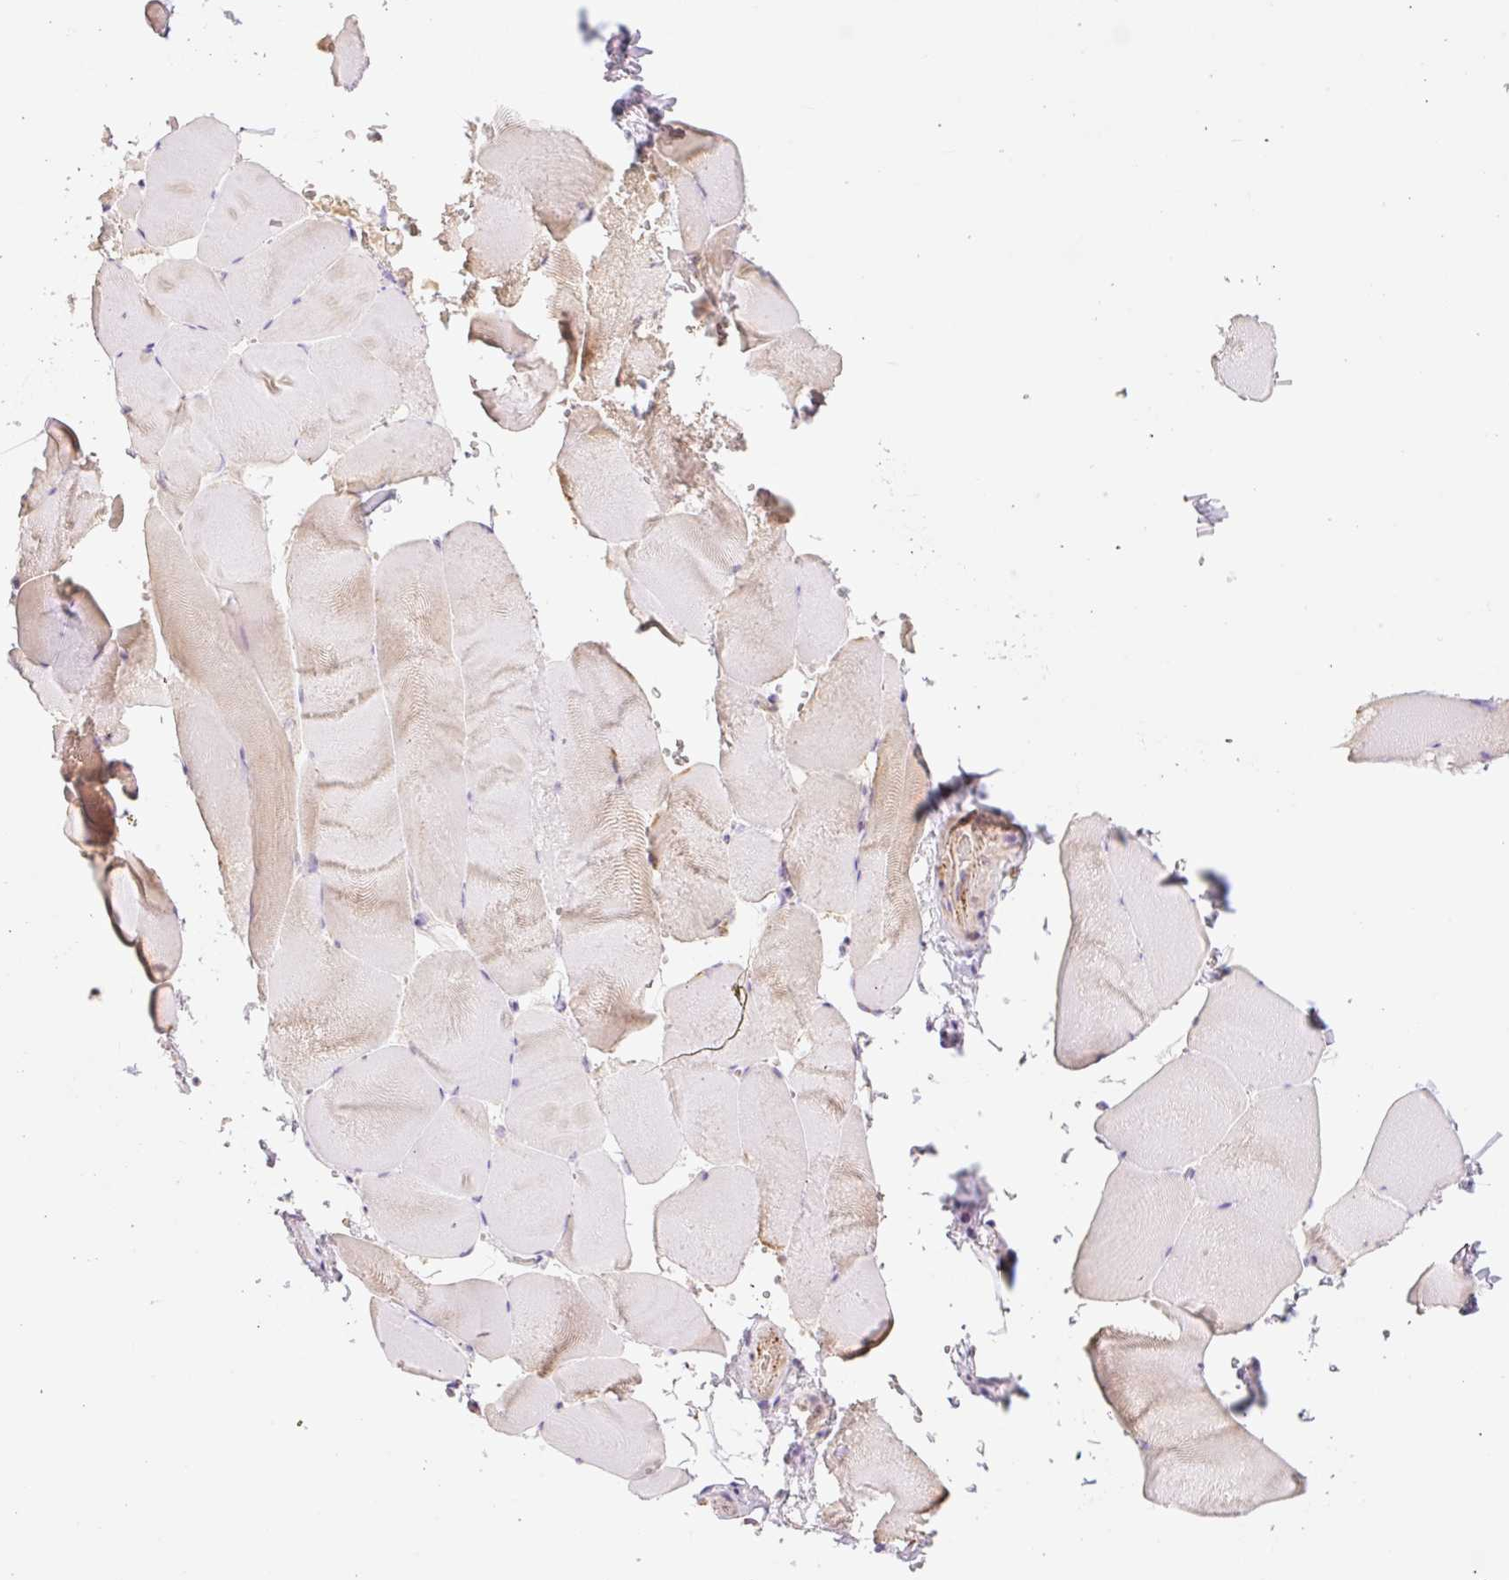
{"staining": {"intensity": "moderate", "quantity": "<25%", "location": "cytoplasmic/membranous"}, "tissue": "skeletal muscle", "cell_type": "Myocytes", "image_type": "normal", "snomed": [{"axis": "morphology", "description": "Normal tissue, NOS"}, {"axis": "topography", "description": "Skeletal muscle"}], "caption": "Skeletal muscle stained with a brown dye reveals moderate cytoplasmic/membranous positive staining in about <25% of myocytes.", "gene": "GOSR2", "patient": {"sex": "female", "age": 64}}